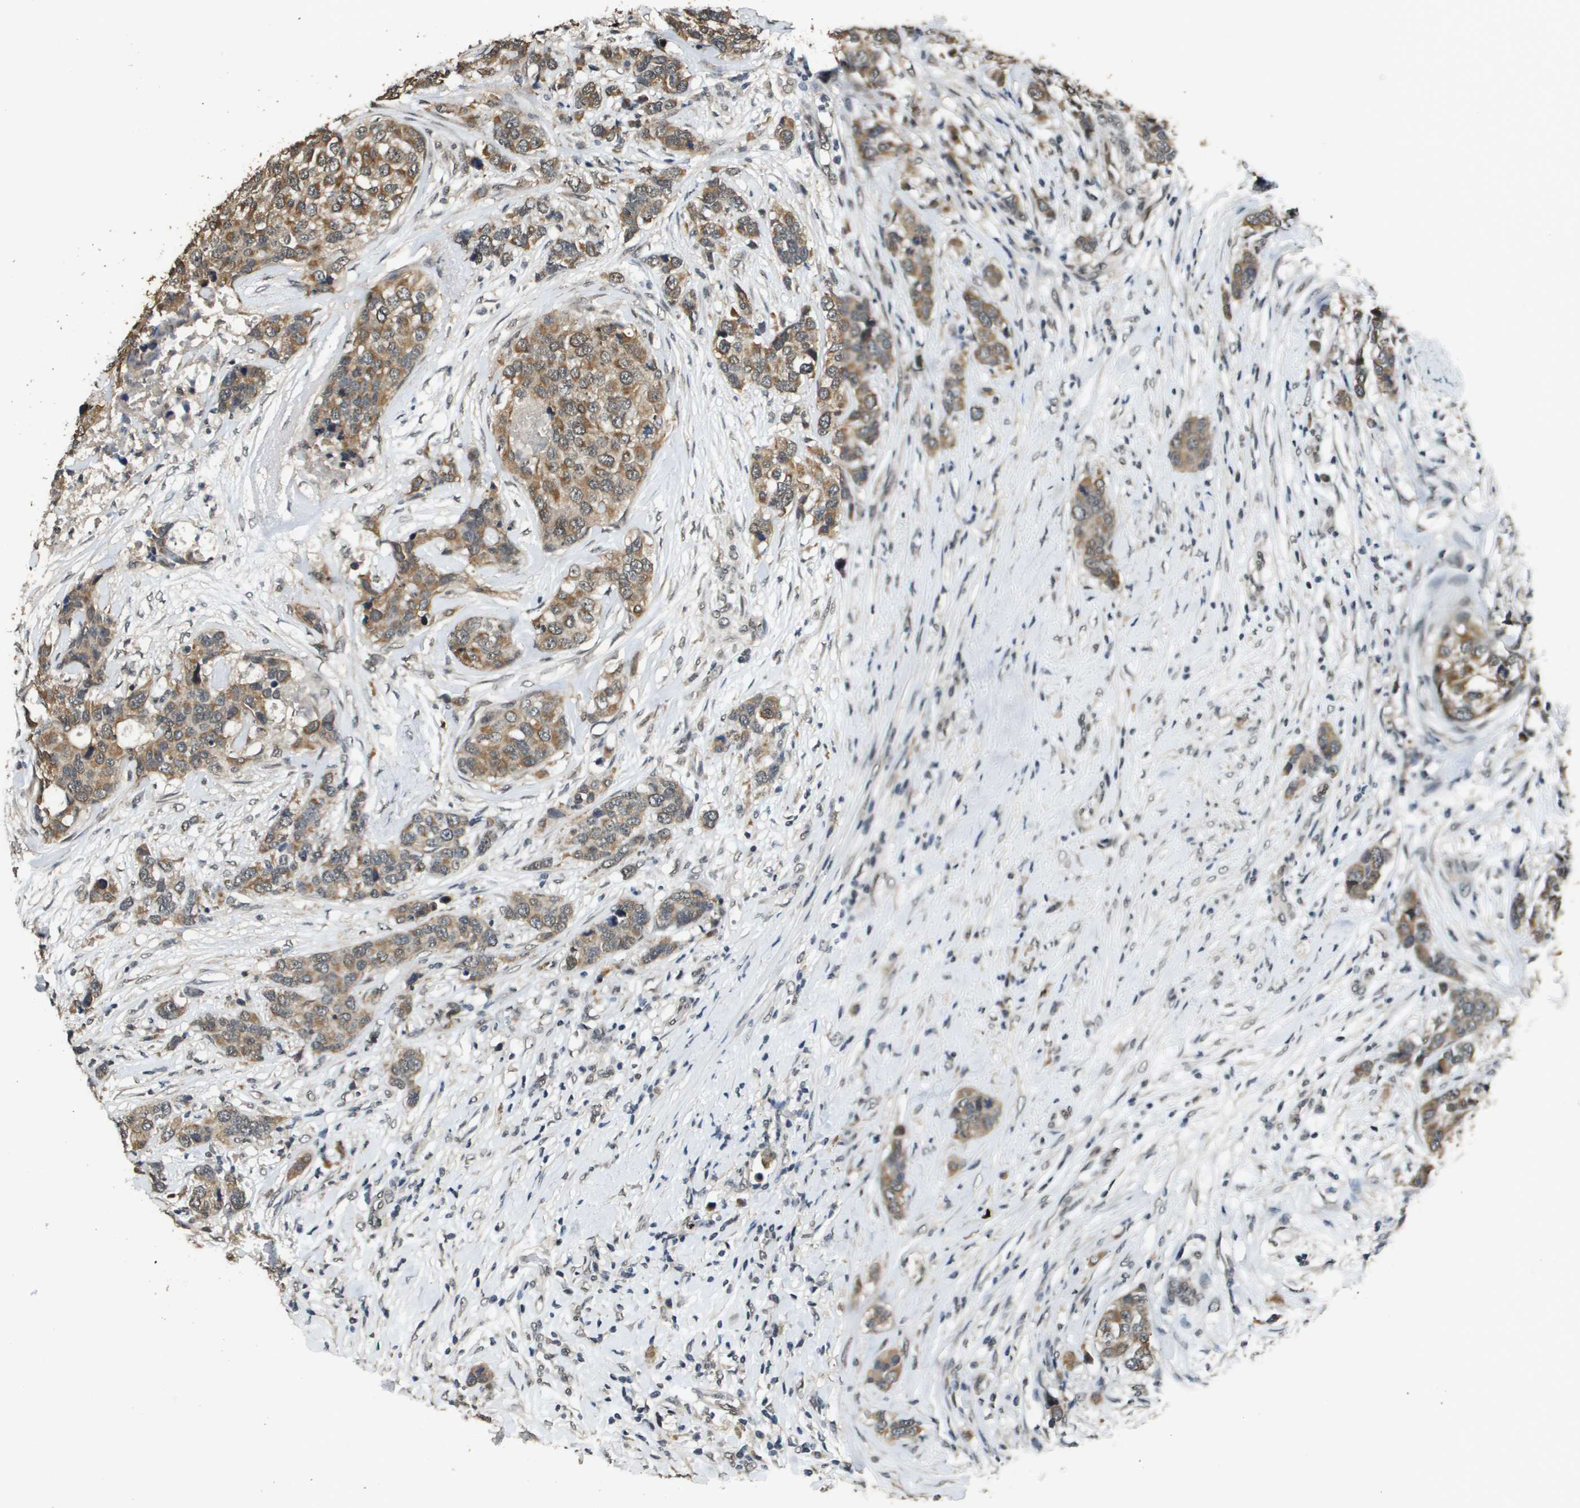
{"staining": {"intensity": "moderate", "quantity": ">75%", "location": "cytoplasmic/membranous"}, "tissue": "breast cancer", "cell_type": "Tumor cells", "image_type": "cancer", "snomed": [{"axis": "morphology", "description": "Lobular carcinoma"}, {"axis": "topography", "description": "Breast"}], "caption": "Breast cancer (lobular carcinoma) stained for a protein (brown) demonstrates moderate cytoplasmic/membranous positive expression in approximately >75% of tumor cells.", "gene": "FANCC", "patient": {"sex": "female", "age": 59}}